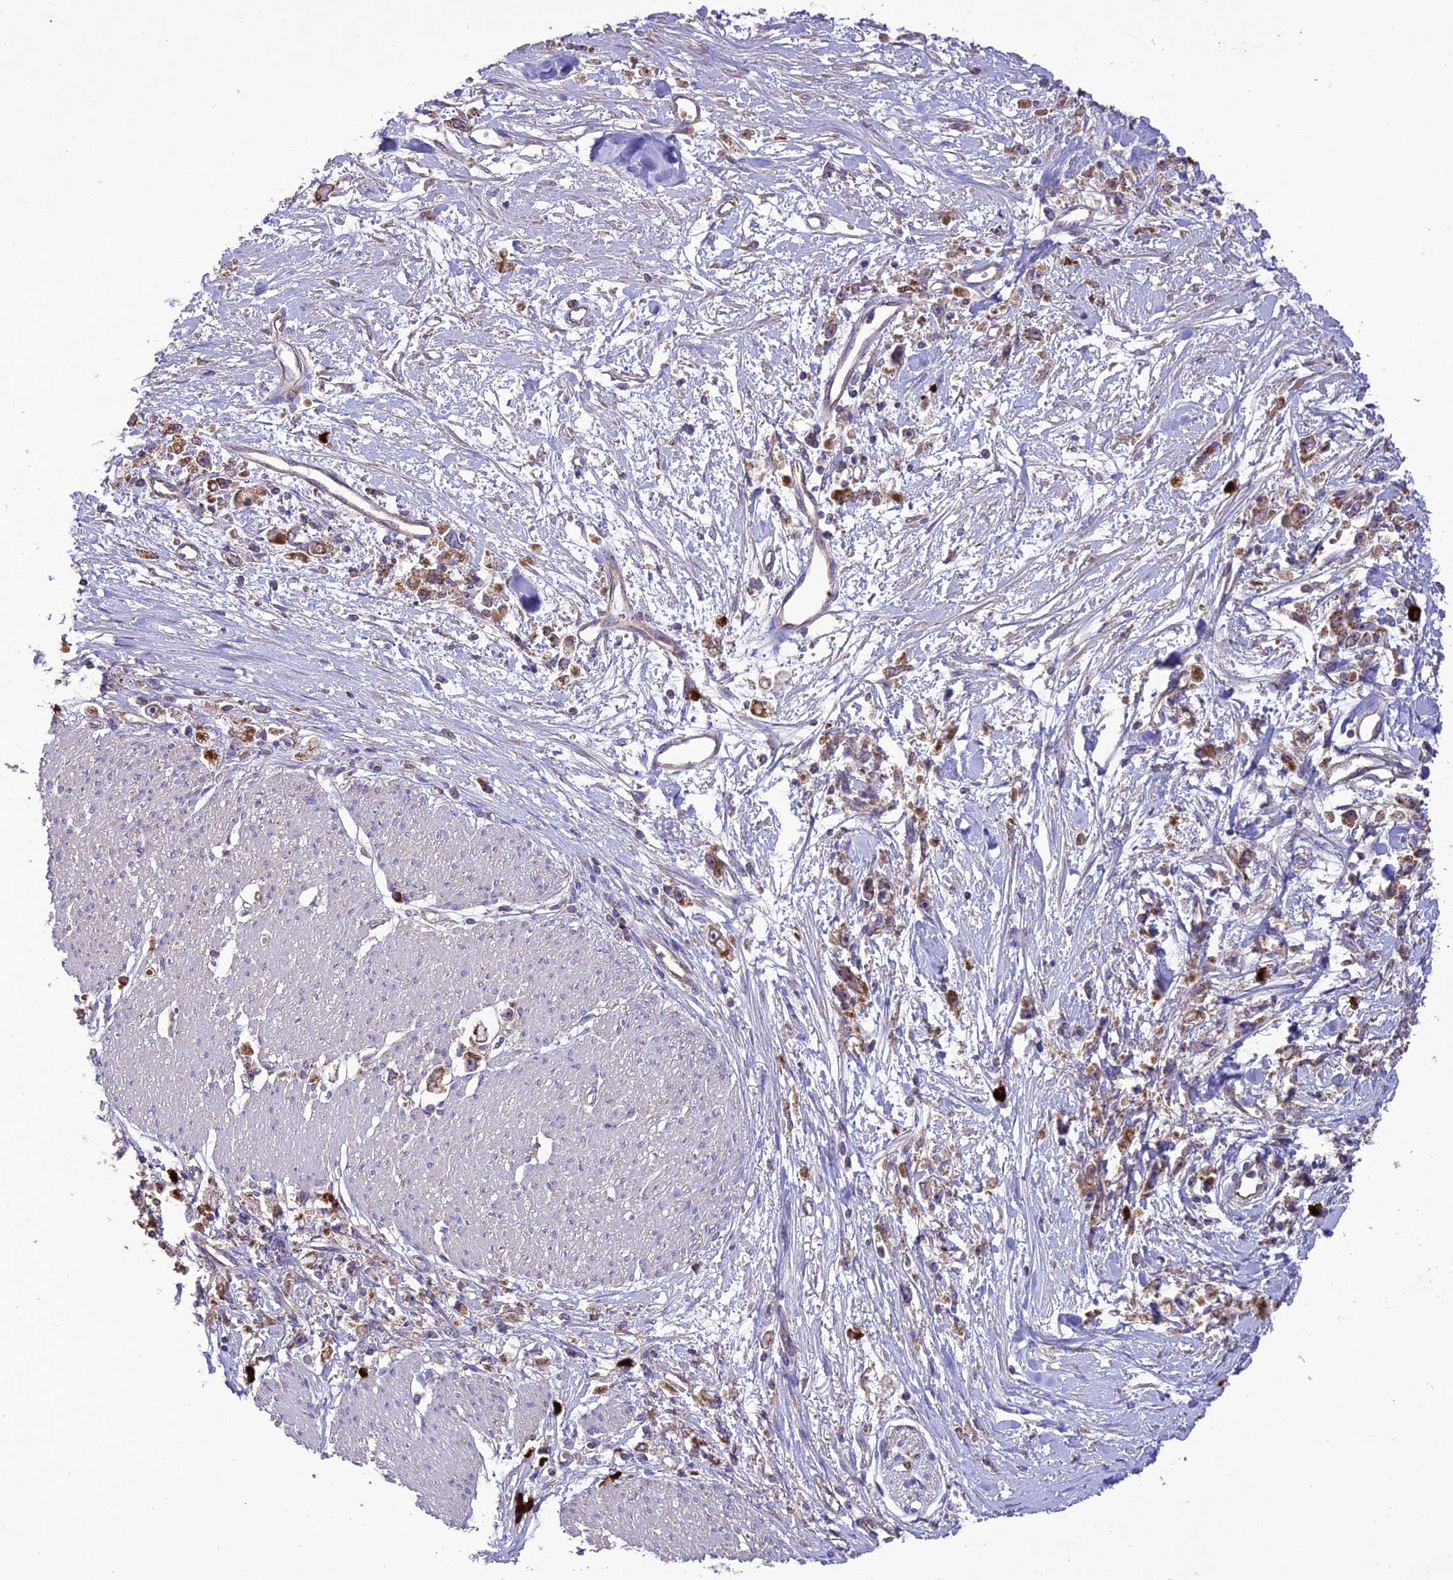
{"staining": {"intensity": "moderate", "quantity": ">75%", "location": "cytoplasmic/membranous"}, "tissue": "stomach cancer", "cell_type": "Tumor cells", "image_type": "cancer", "snomed": [{"axis": "morphology", "description": "Adenocarcinoma, NOS"}, {"axis": "topography", "description": "Stomach"}], "caption": "Stomach cancer (adenocarcinoma) tissue reveals moderate cytoplasmic/membranous staining in about >75% of tumor cells, visualized by immunohistochemistry.", "gene": "NDUFAF1", "patient": {"sex": "female", "age": 59}}